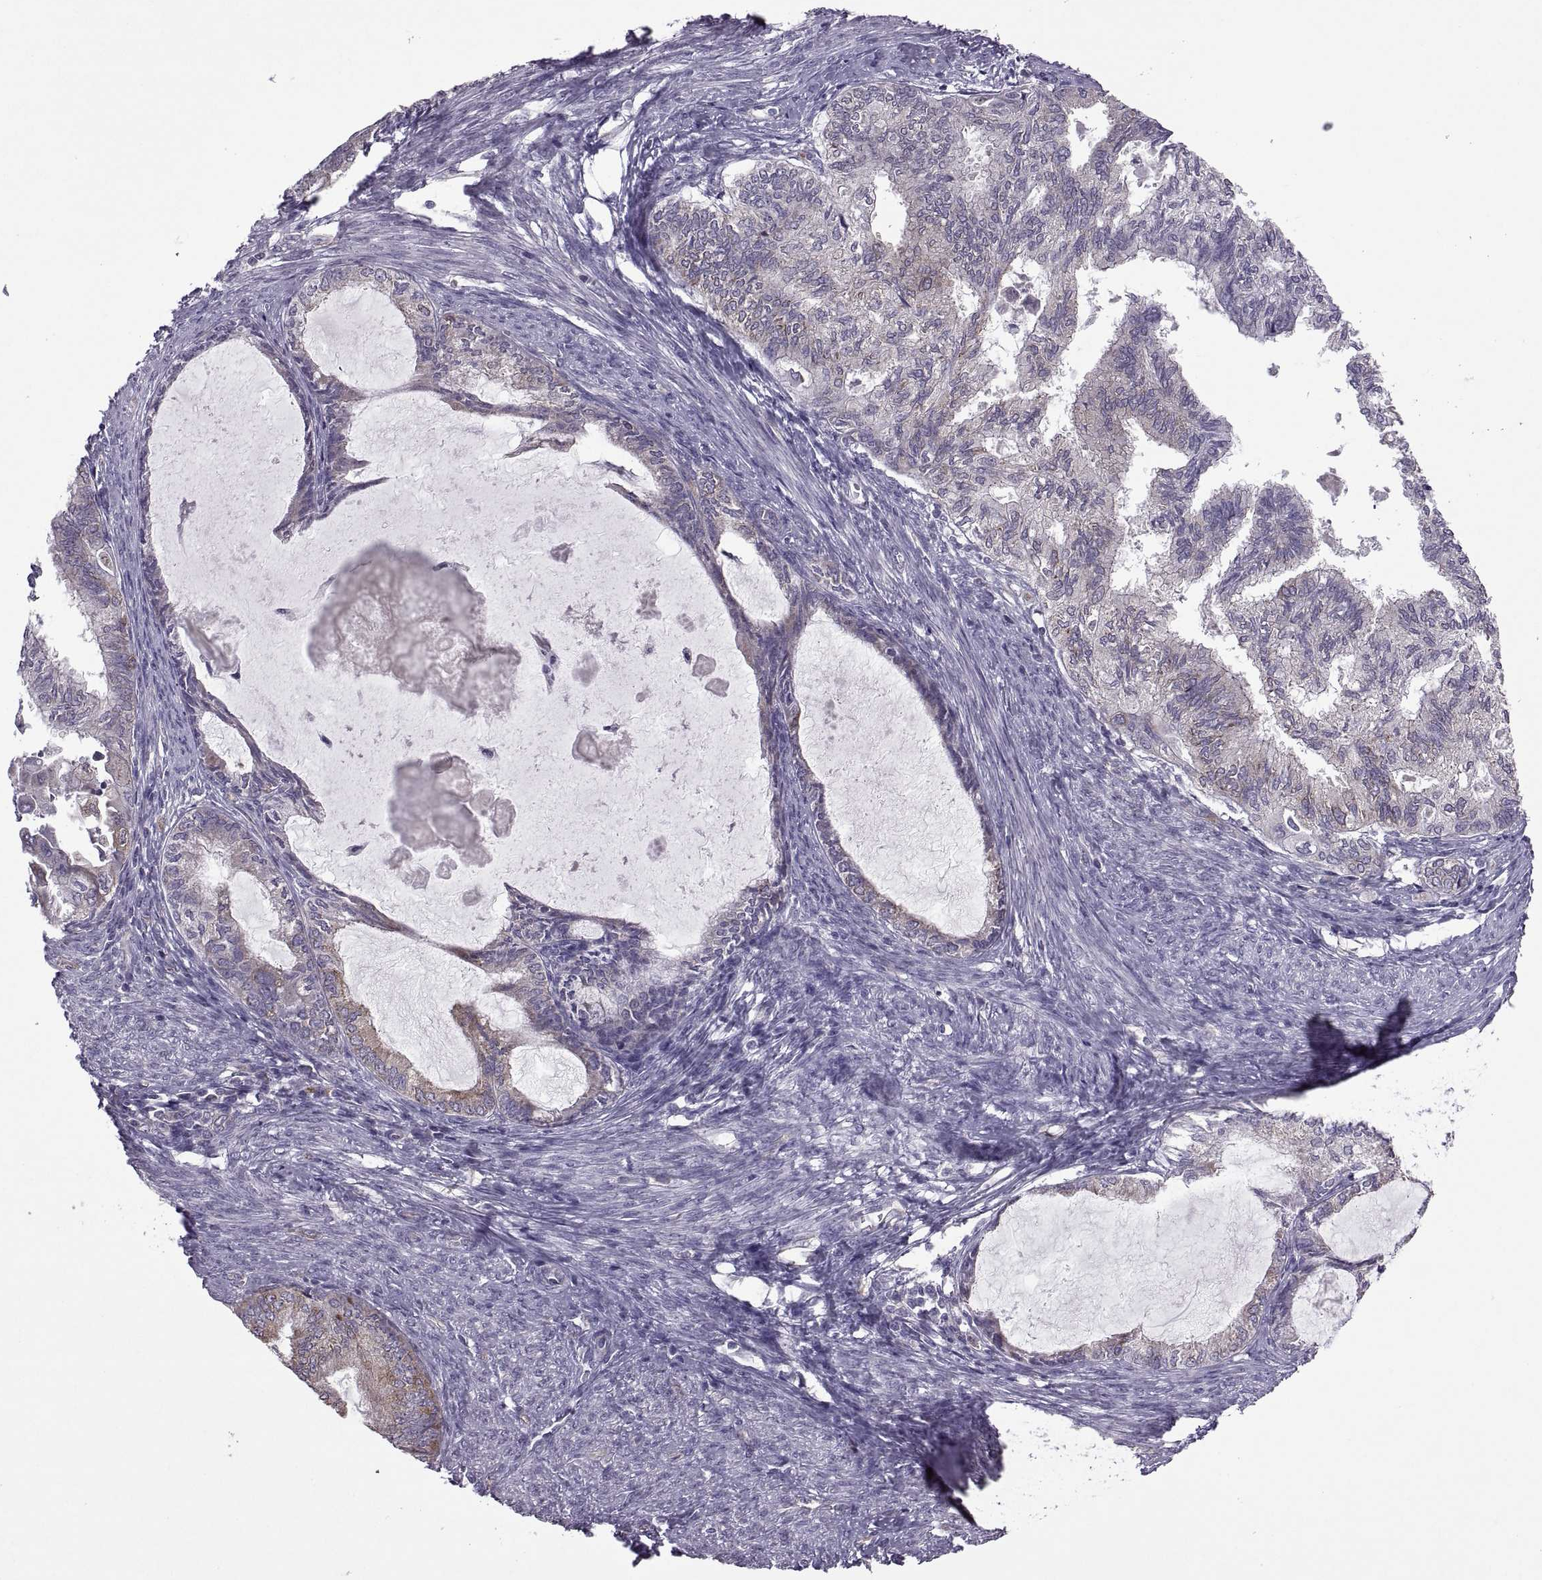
{"staining": {"intensity": "weak", "quantity": "25%-75%", "location": "cytoplasmic/membranous,nuclear"}, "tissue": "endometrial cancer", "cell_type": "Tumor cells", "image_type": "cancer", "snomed": [{"axis": "morphology", "description": "Adenocarcinoma, NOS"}, {"axis": "topography", "description": "Endometrium"}], "caption": "Tumor cells demonstrate low levels of weak cytoplasmic/membranous and nuclear staining in approximately 25%-75% of cells in human endometrial cancer.", "gene": "PABPC1", "patient": {"sex": "female", "age": 86}}